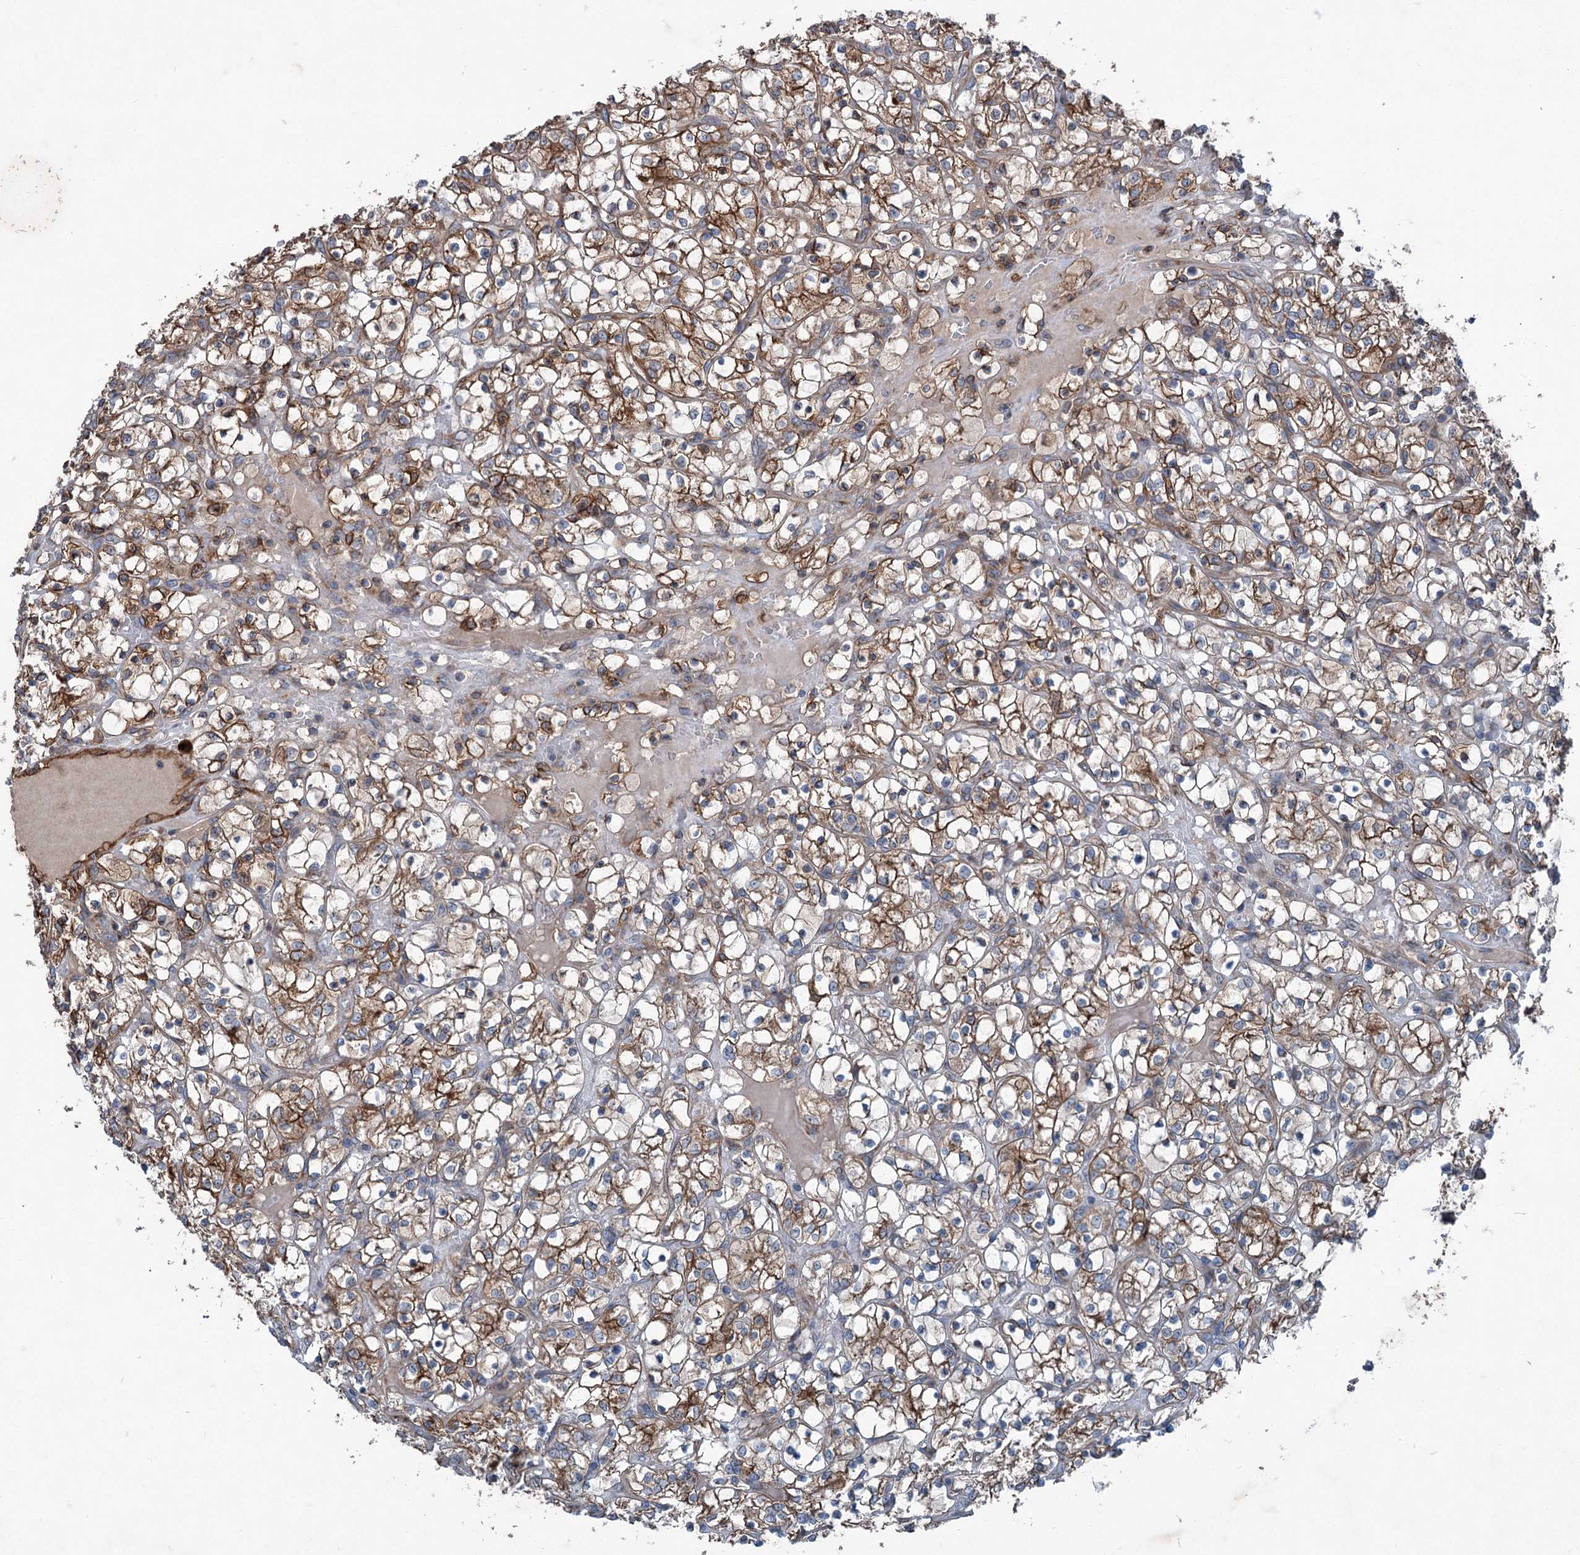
{"staining": {"intensity": "moderate", "quantity": ">75%", "location": "cytoplasmic/membranous"}, "tissue": "renal cancer", "cell_type": "Tumor cells", "image_type": "cancer", "snomed": [{"axis": "morphology", "description": "Adenocarcinoma, NOS"}, {"axis": "topography", "description": "Kidney"}], "caption": "DAB immunohistochemical staining of renal cancer (adenocarcinoma) shows moderate cytoplasmic/membranous protein positivity in approximately >75% of tumor cells.", "gene": "CALCOCO1", "patient": {"sex": "female", "age": 69}}